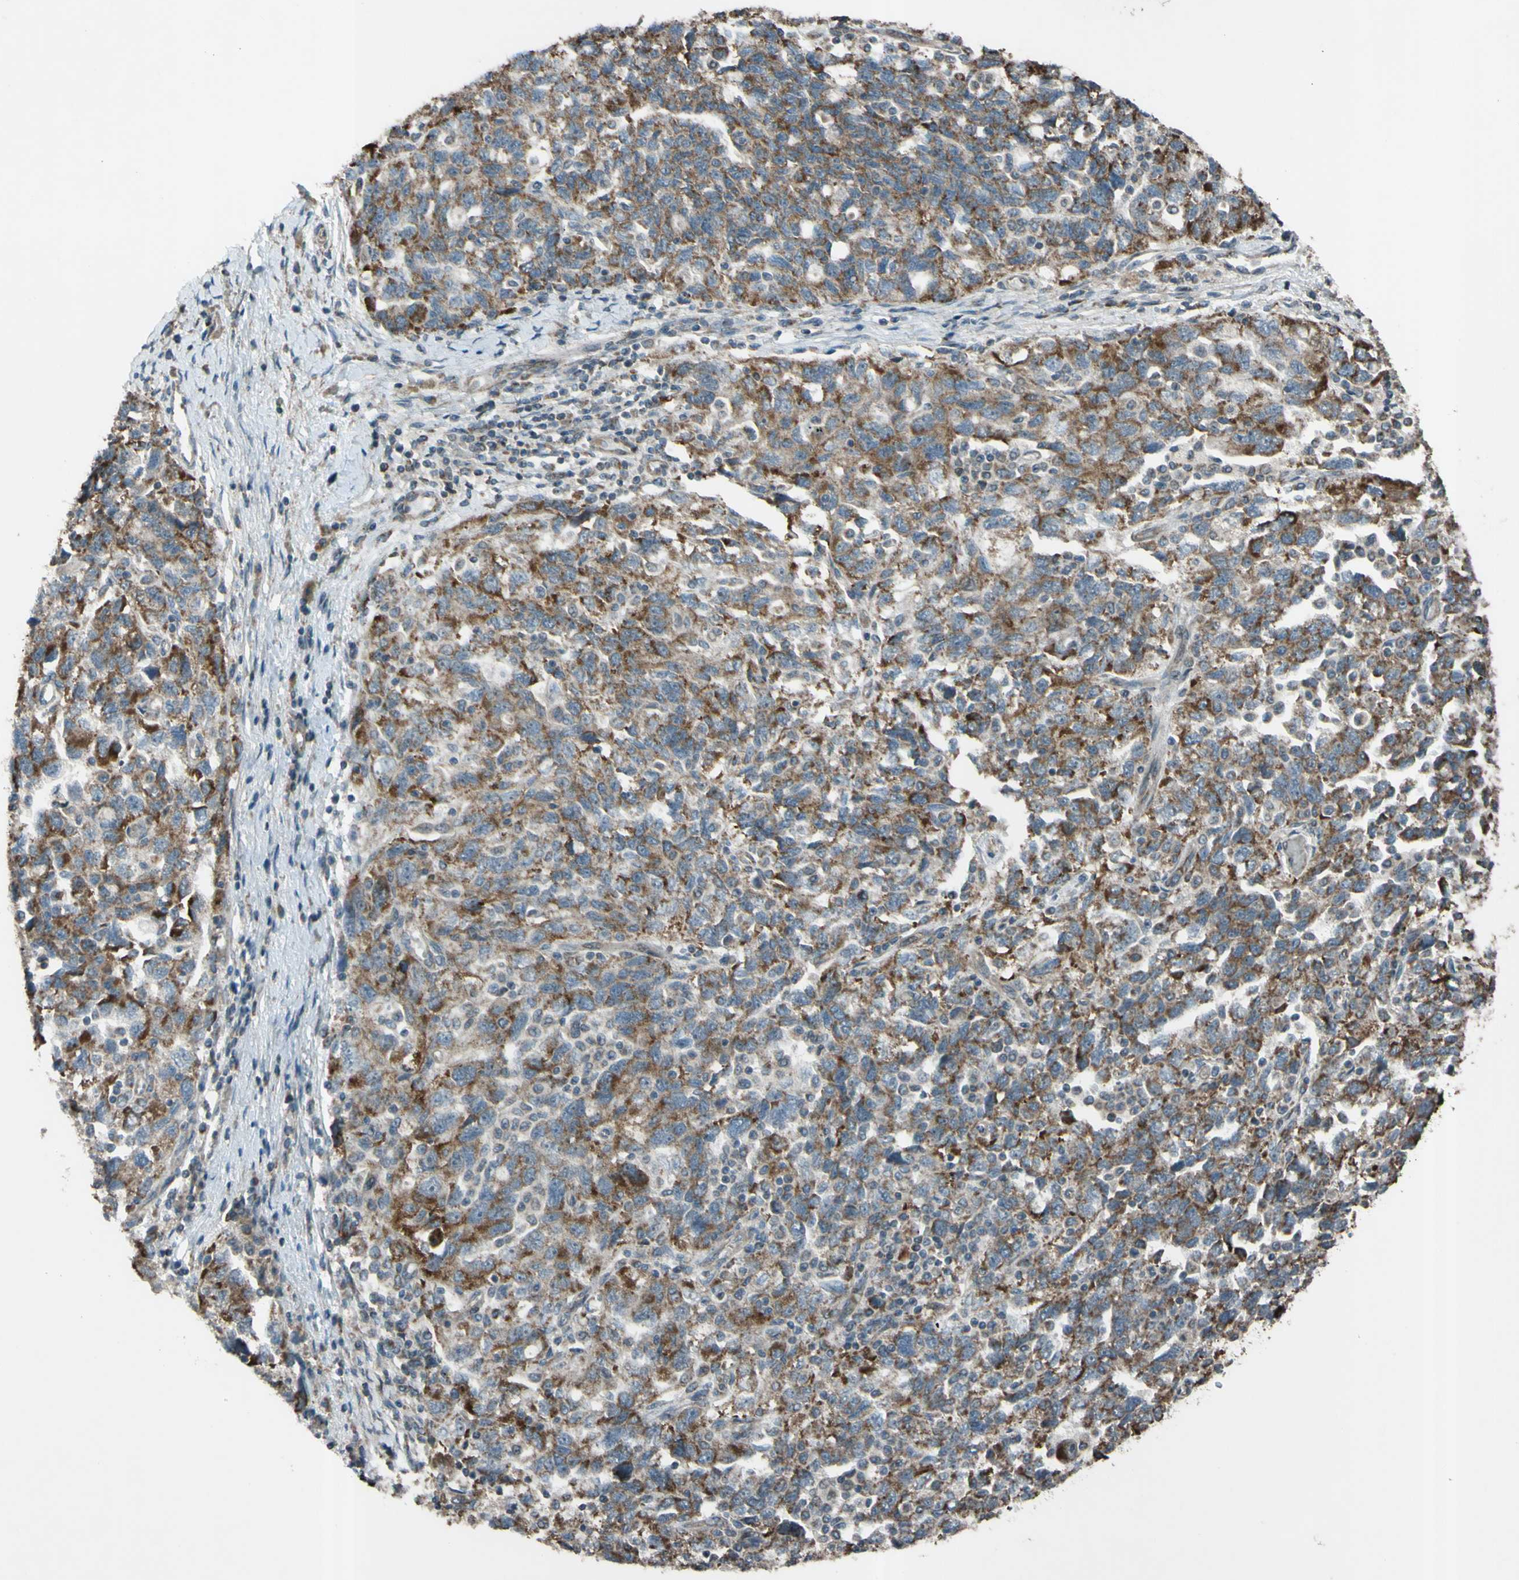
{"staining": {"intensity": "moderate", "quantity": ">75%", "location": "cytoplasmic/membranous"}, "tissue": "ovarian cancer", "cell_type": "Tumor cells", "image_type": "cancer", "snomed": [{"axis": "morphology", "description": "Carcinoma, NOS"}, {"axis": "morphology", "description": "Cystadenocarcinoma, serous, NOS"}, {"axis": "topography", "description": "Ovary"}], "caption": "This image demonstrates immunohistochemistry staining of human ovarian cancer (carcinoma), with medium moderate cytoplasmic/membranous positivity in about >75% of tumor cells.", "gene": "ACOT8", "patient": {"sex": "female", "age": 69}}